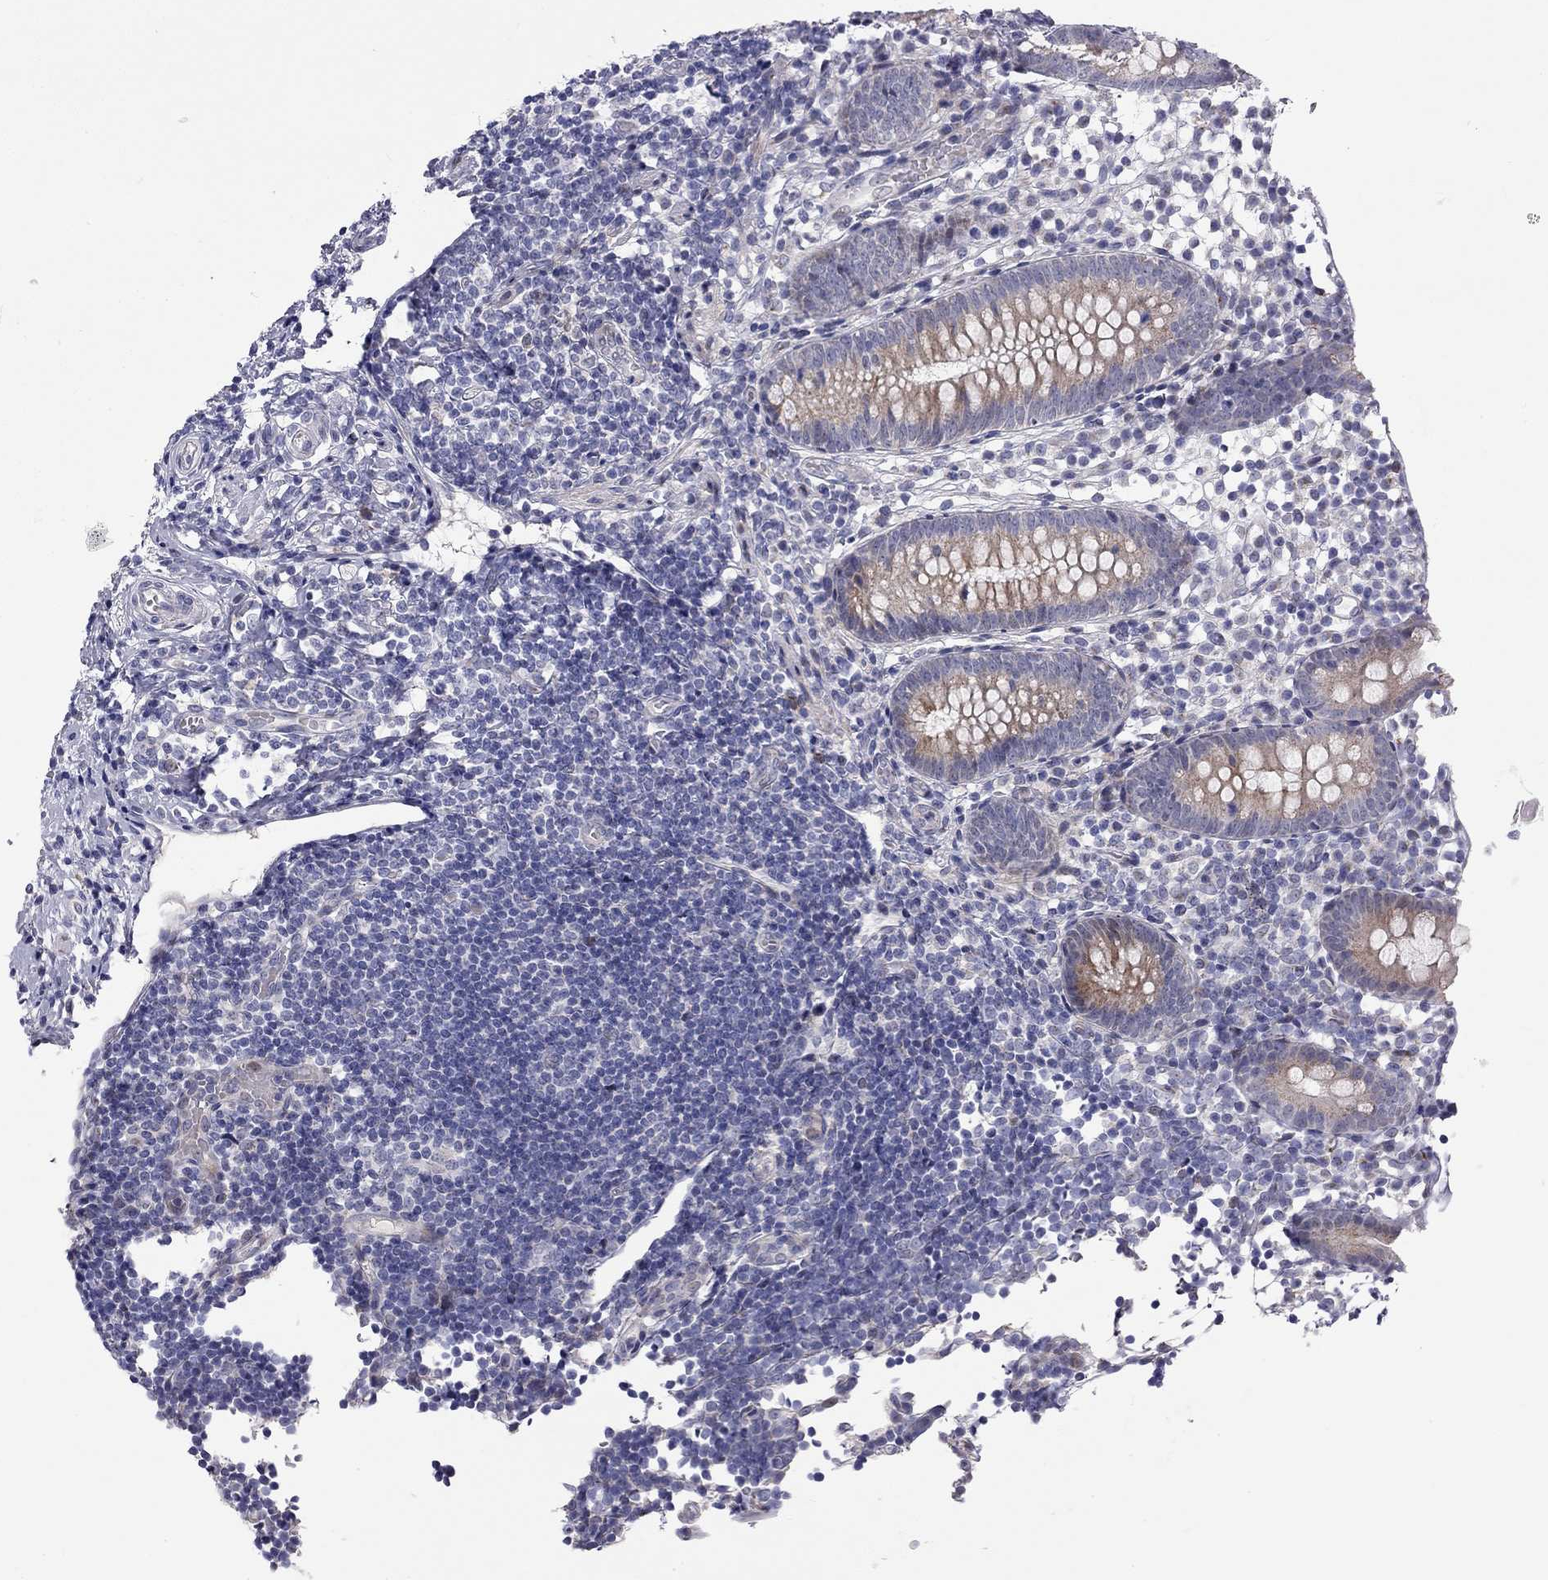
{"staining": {"intensity": "moderate", "quantity": "<25%", "location": "cytoplasmic/membranous"}, "tissue": "appendix", "cell_type": "Glandular cells", "image_type": "normal", "snomed": [{"axis": "morphology", "description": "Normal tissue, NOS"}, {"axis": "topography", "description": "Appendix"}], "caption": "This histopathology image exhibits immunohistochemistry (IHC) staining of normal appendix, with low moderate cytoplasmic/membranous staining in approximately <25% of glandular cells.", "gene": "C8orf88", "patient": {"sex": "female", "age": 40}}